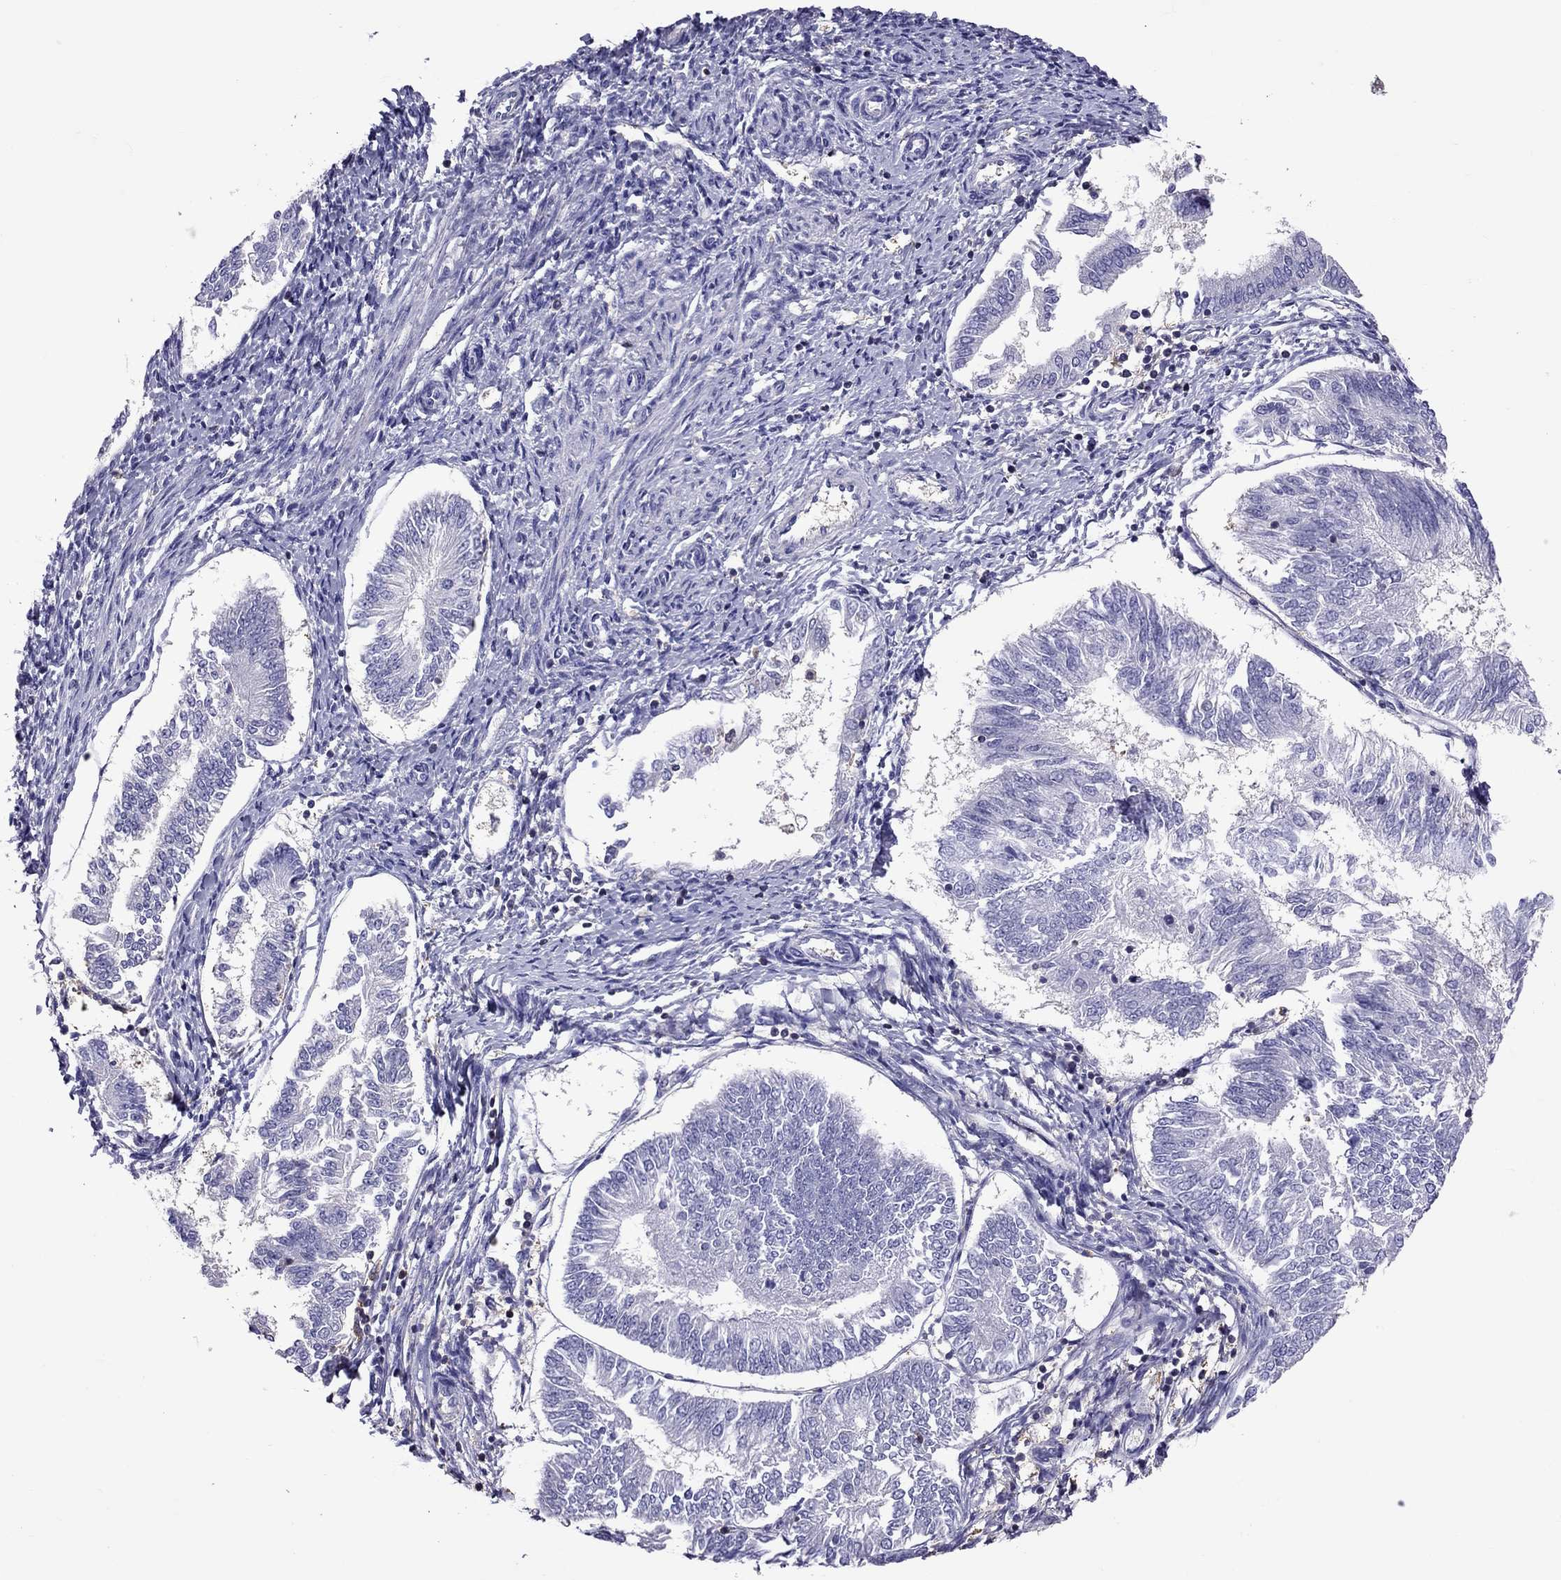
{"staining": {"intensity": "negative", "quantity": "none", "location": "none"}, "tissue": "endometrial cancer", "cell_type": "Tumor cells", "image_type": "cancer", "snomed": [{"axis": "morphology", "description": "Adenocarcinoma, NOS"}, {"axis": "topography", "description": "Endometrium"}], "caption": "Immunohistochemistry (IHC) of endometrial cancer (adenocarcinoma) exhibits no staining in tumor cells.", "gene": "TEX22", "patient": {"sex": "female", "age": 58}}